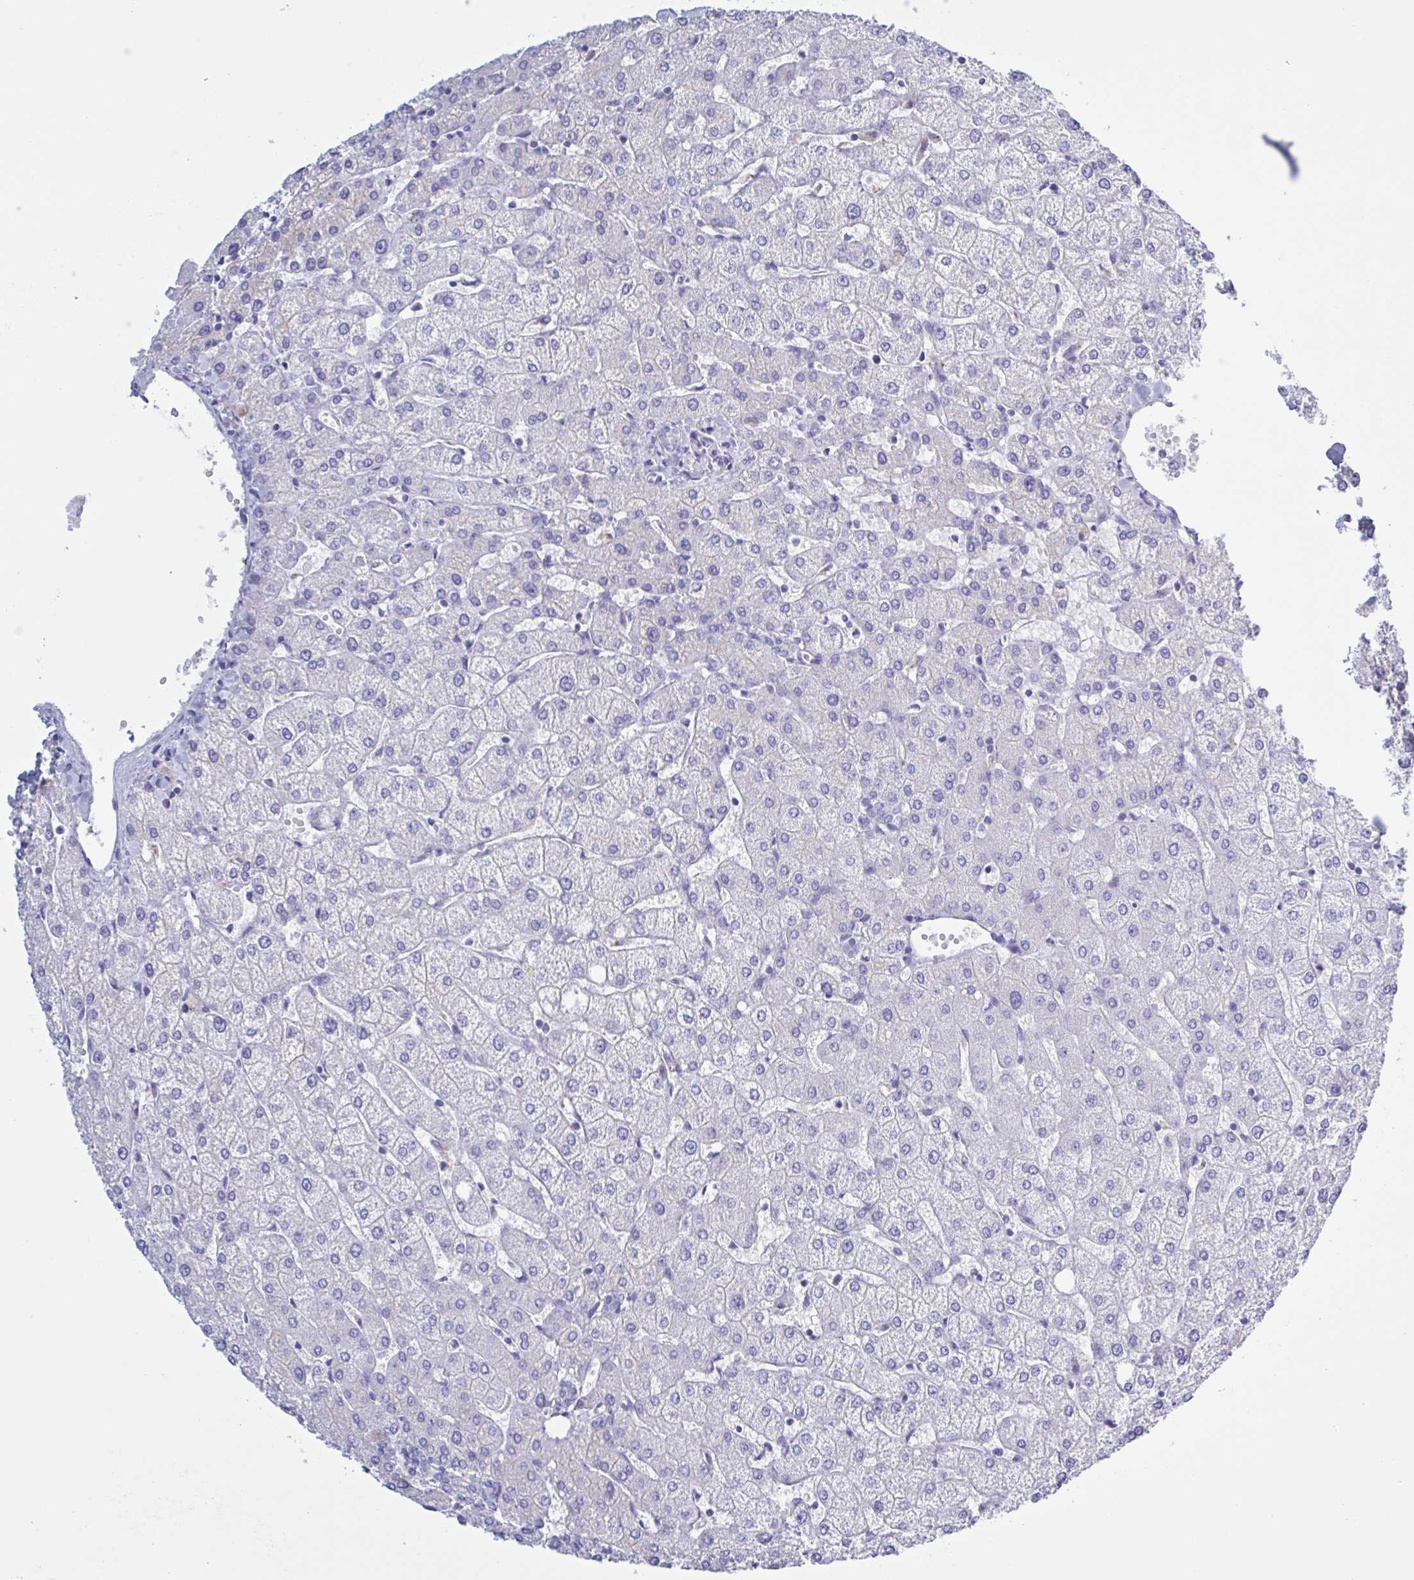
{"staining": {"intensity": "negative", "quantity": "none", "location": "none"}, "tissue": "liver", "cell_type": "Cholangiocytes", "image_type": "normal", "snomed": [{"axis": "morphology", "description": "Normal tissue, NOS"}, {"axis": "topography", "description": "Liver"}], "caption": "Immunohistochemical staining of normal human liver displays no significant staining in cholangiocytes. Brightfield microscopy of immunohistochemistry (IHC) stained with DAB (brown) and hematoxylin (blue), captured at high magnification.", "gene": "CHMP5", "patient": {"sex": "female", "age": 54}}